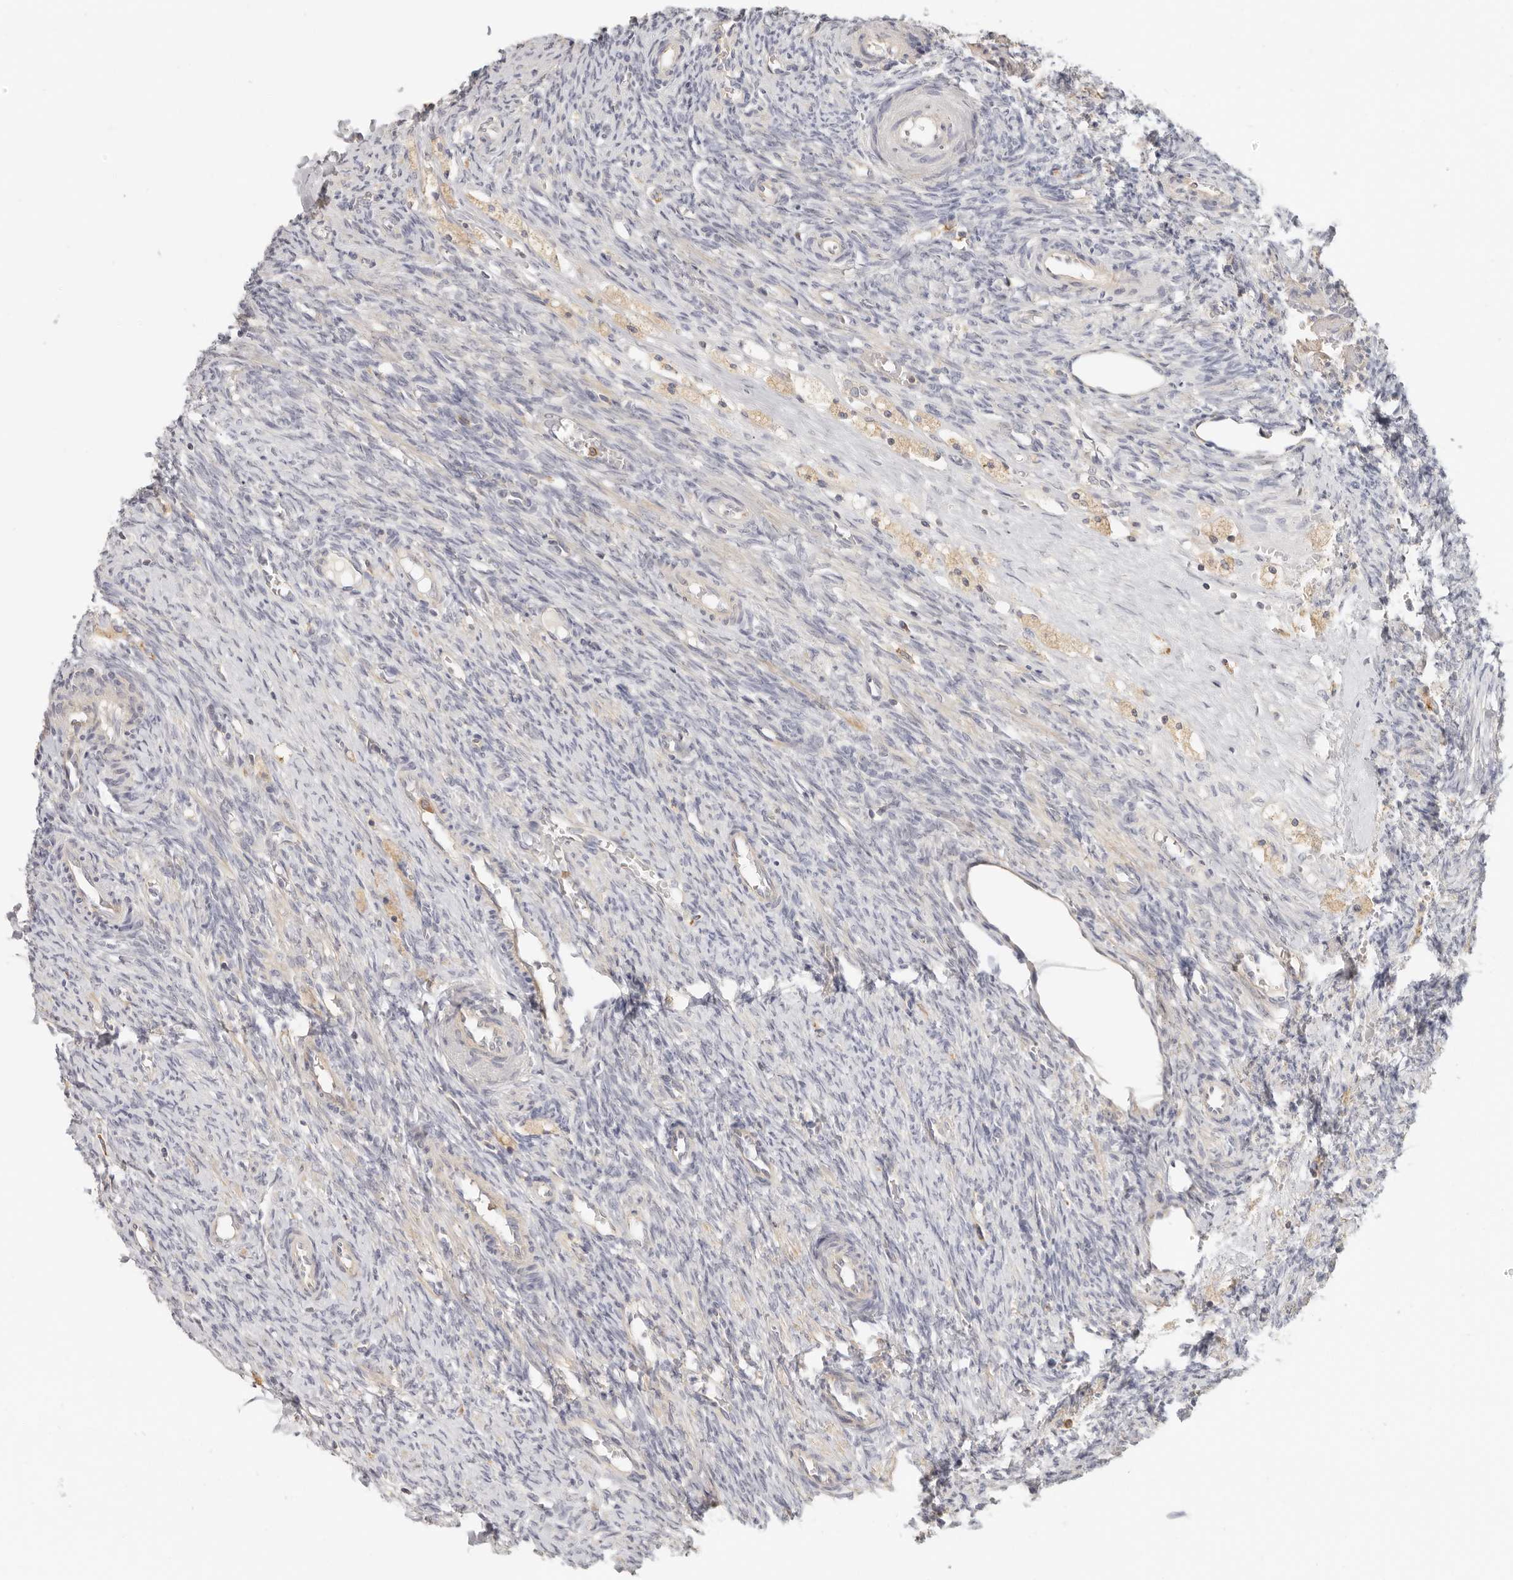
{"staining": {"intensity": "negative", "quantity": "none", "location": "none"}, "tissue": "ovary", "cell_type": "Follicle cells", "image_type": "normal", "snomed": [{"axis": "morphology", "description": "Normal tissue, NOS"}, {"axis": "topography", "description": "Ovary"}], "caption": "IHC photomicrograph of normal human ovary stained for a protein (brown), which demonstrates no positivity in follicle cells.", "gene": "ANXA9", "patient": {"sex": "female", "age": 41}}